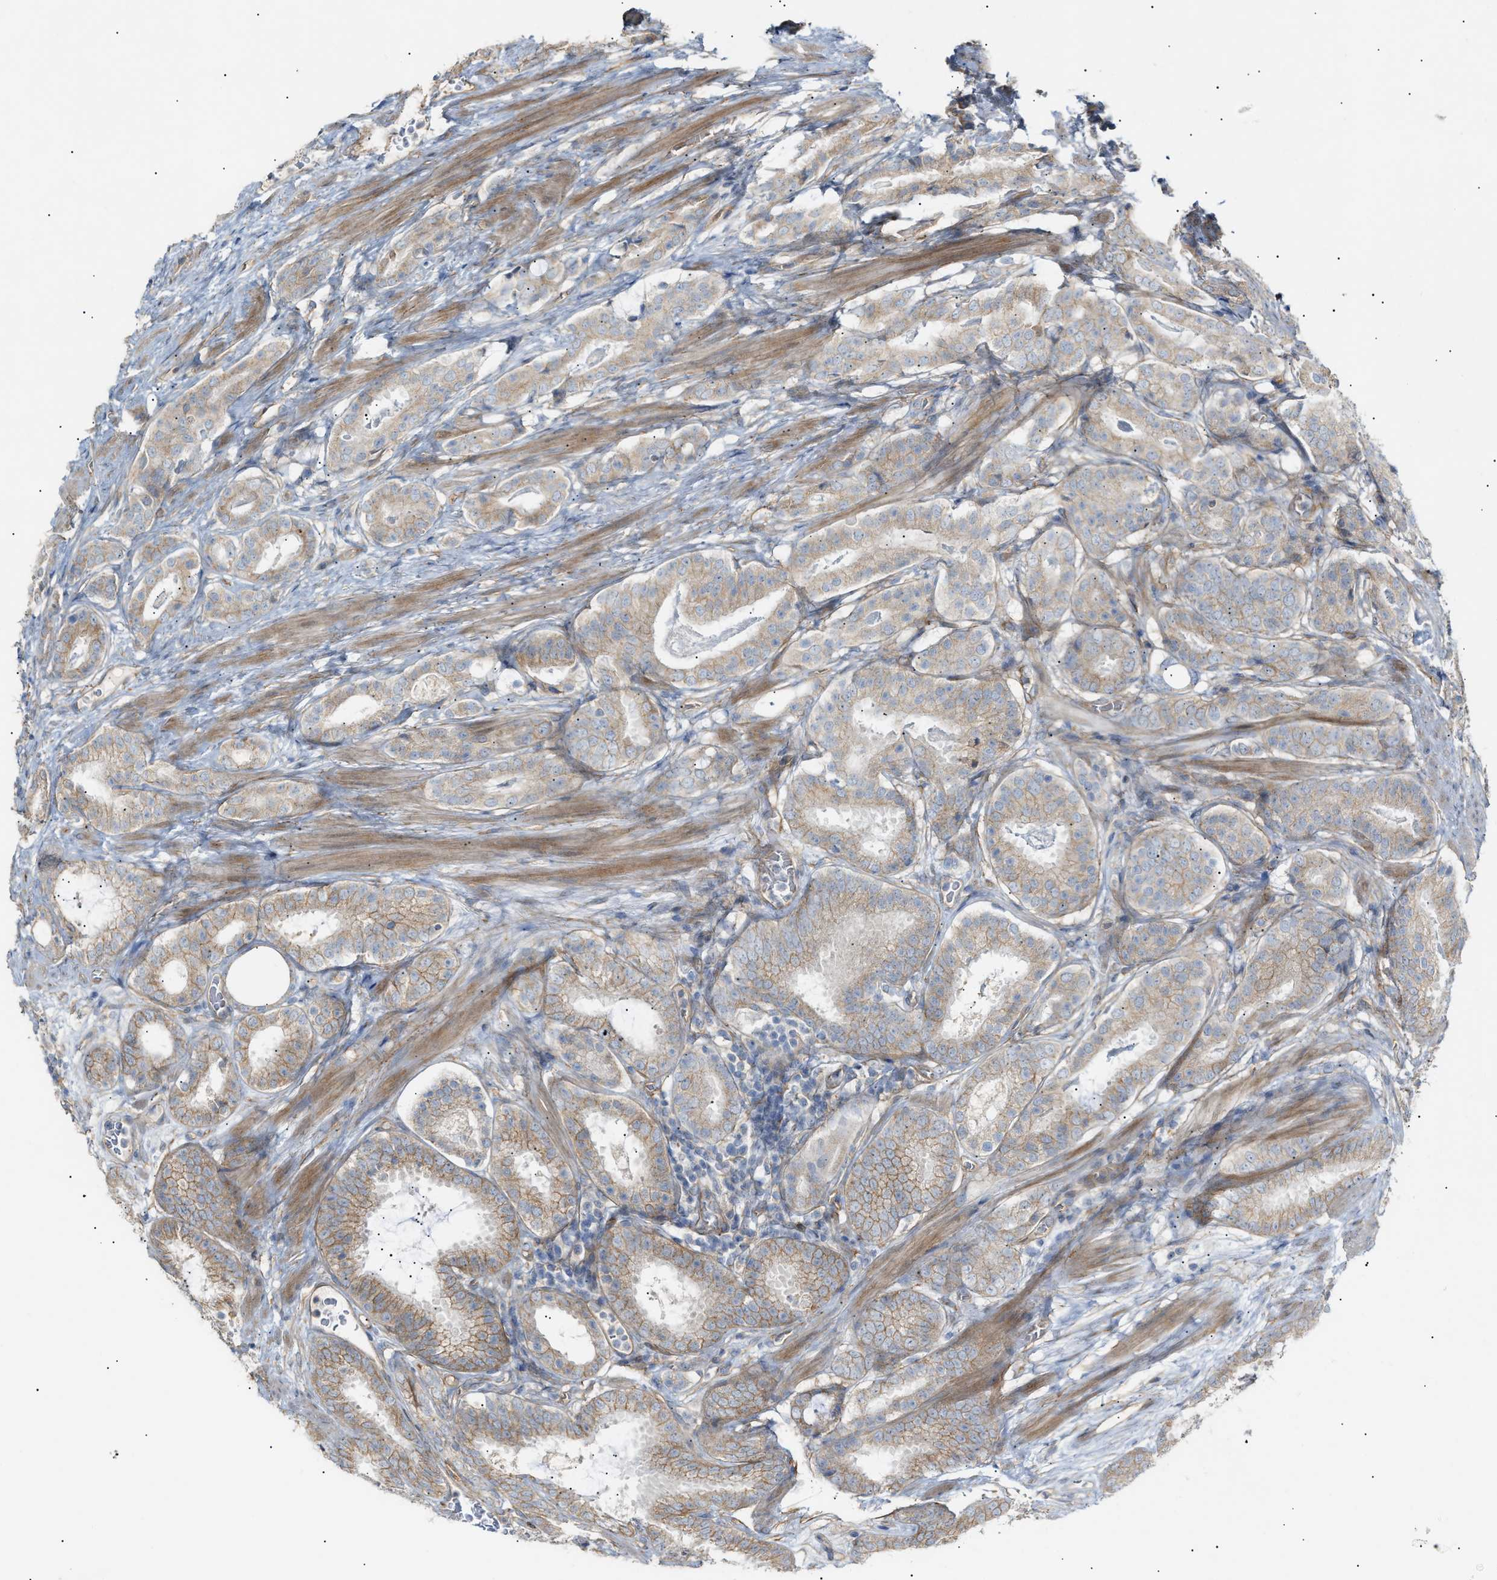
{"staining": {"intensity": "weak", "quantity": ">75%", "location": "cytoplasmic/membranous"}, "tissue": "prostate cancer", "cell_type": "Tumor cells", "image_type": "cancer", "snomed": [{"axis": "morphology", "description": "Adenocarcinoma, Low grade"}, {"axis": "topography", "description": "Prostate"}], "caption": "High-power microscopy captured an immunohistochemistry photomicrograph of prostate low-grade adenocarcinoma, revealing weak cytoplasmic/membranous positivity in about >75% of tumor cells.", "gene": "ZFHX2", "patient": {"sex": "male", "age": 69}}